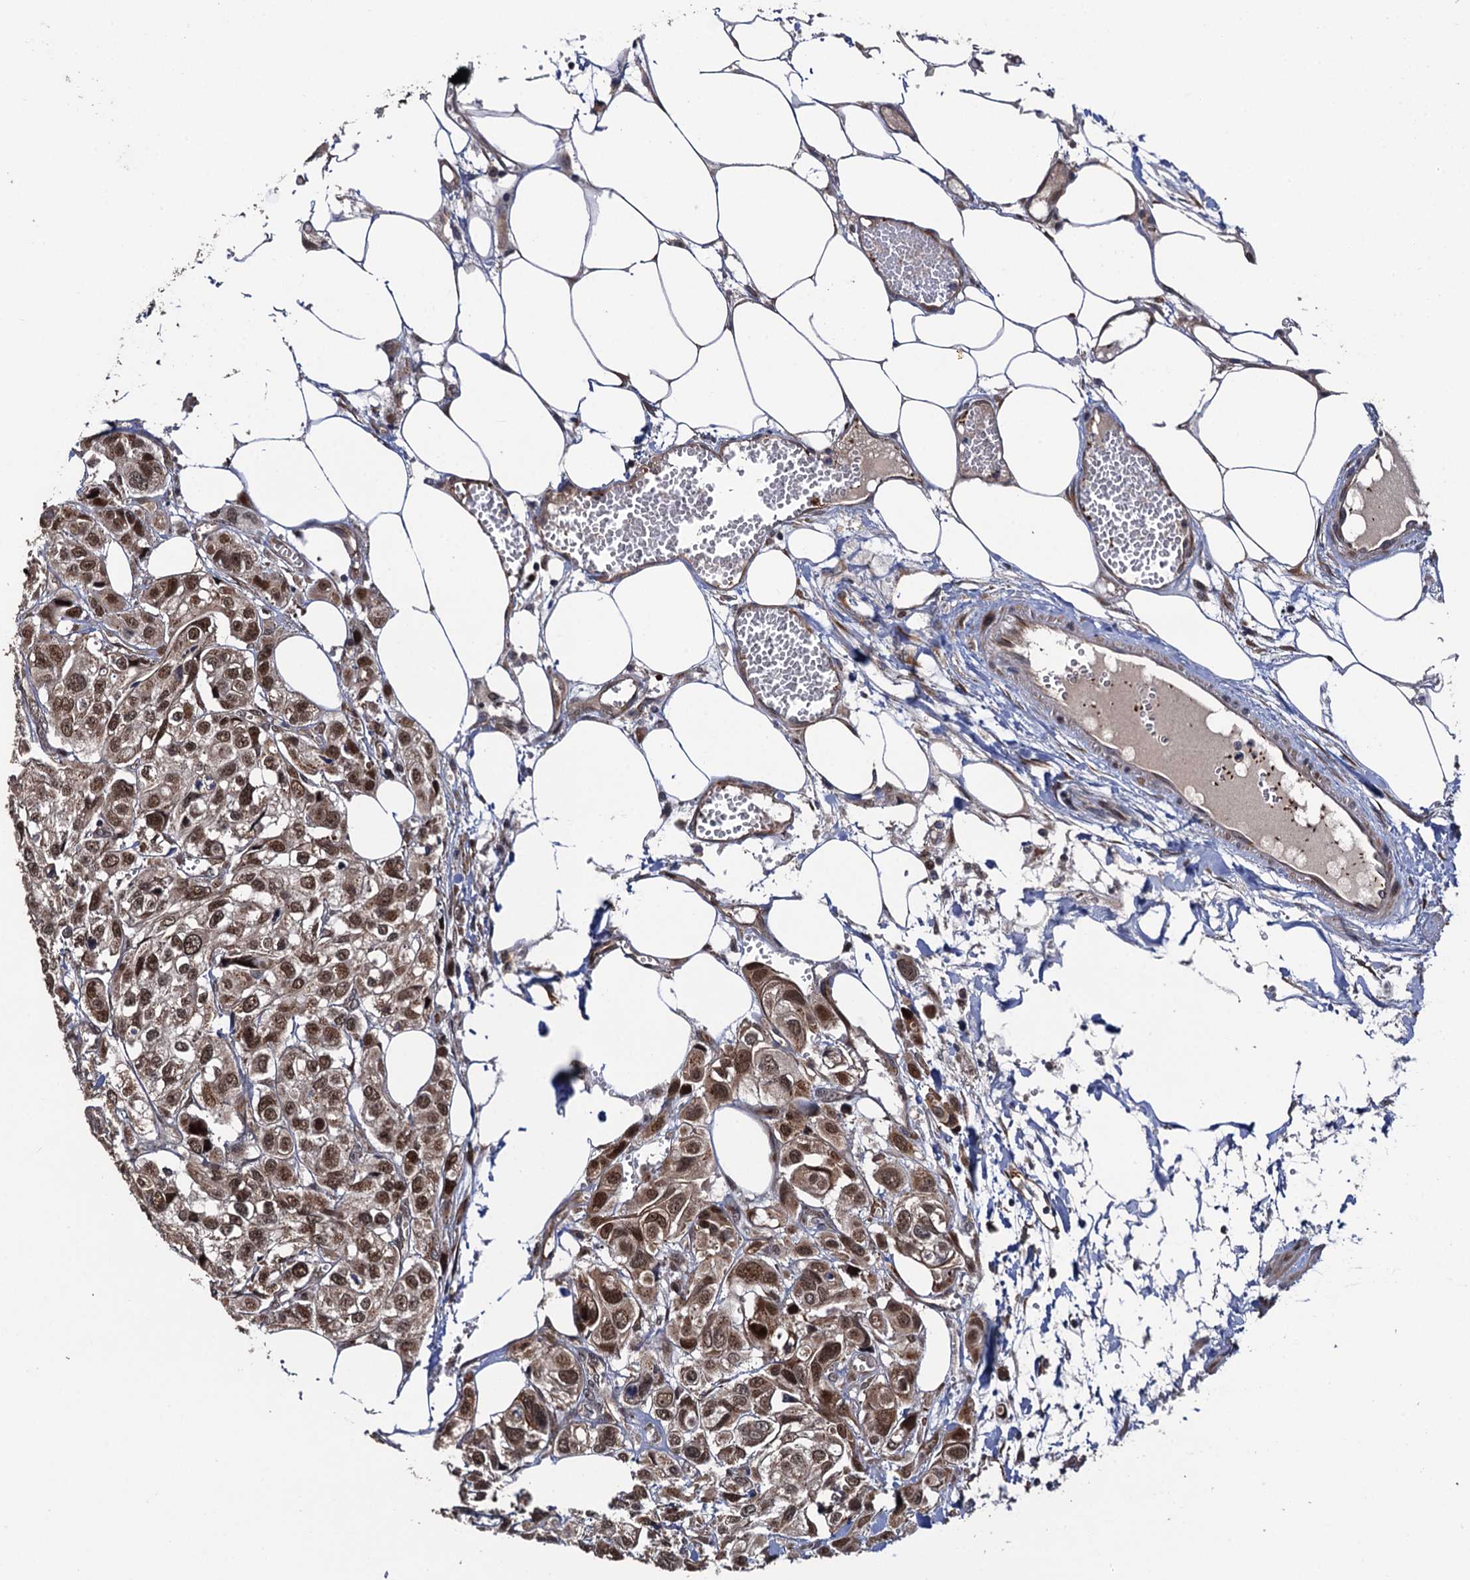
{"staining": {"intensity": "moderate", "quantity": "25%-75%", "location": "nuclear"}, "tissue": "urothelial cancer", "cell_type": "Tumor cells", "image_type": "cancer", "snomed": [{"axis": "morphology", "description": "Urothelial carcinoma, High grade"}, {"axis": "topography", "description": "Urinary bladder"}], "caption": "Immunohistochemical staining of urothelial cancer reveals moderate nuclear protein expression in approximately 25%-75% of tumor cells.", "gene": "LRRC63", "patient": {"sex": "male", "age": 67}}